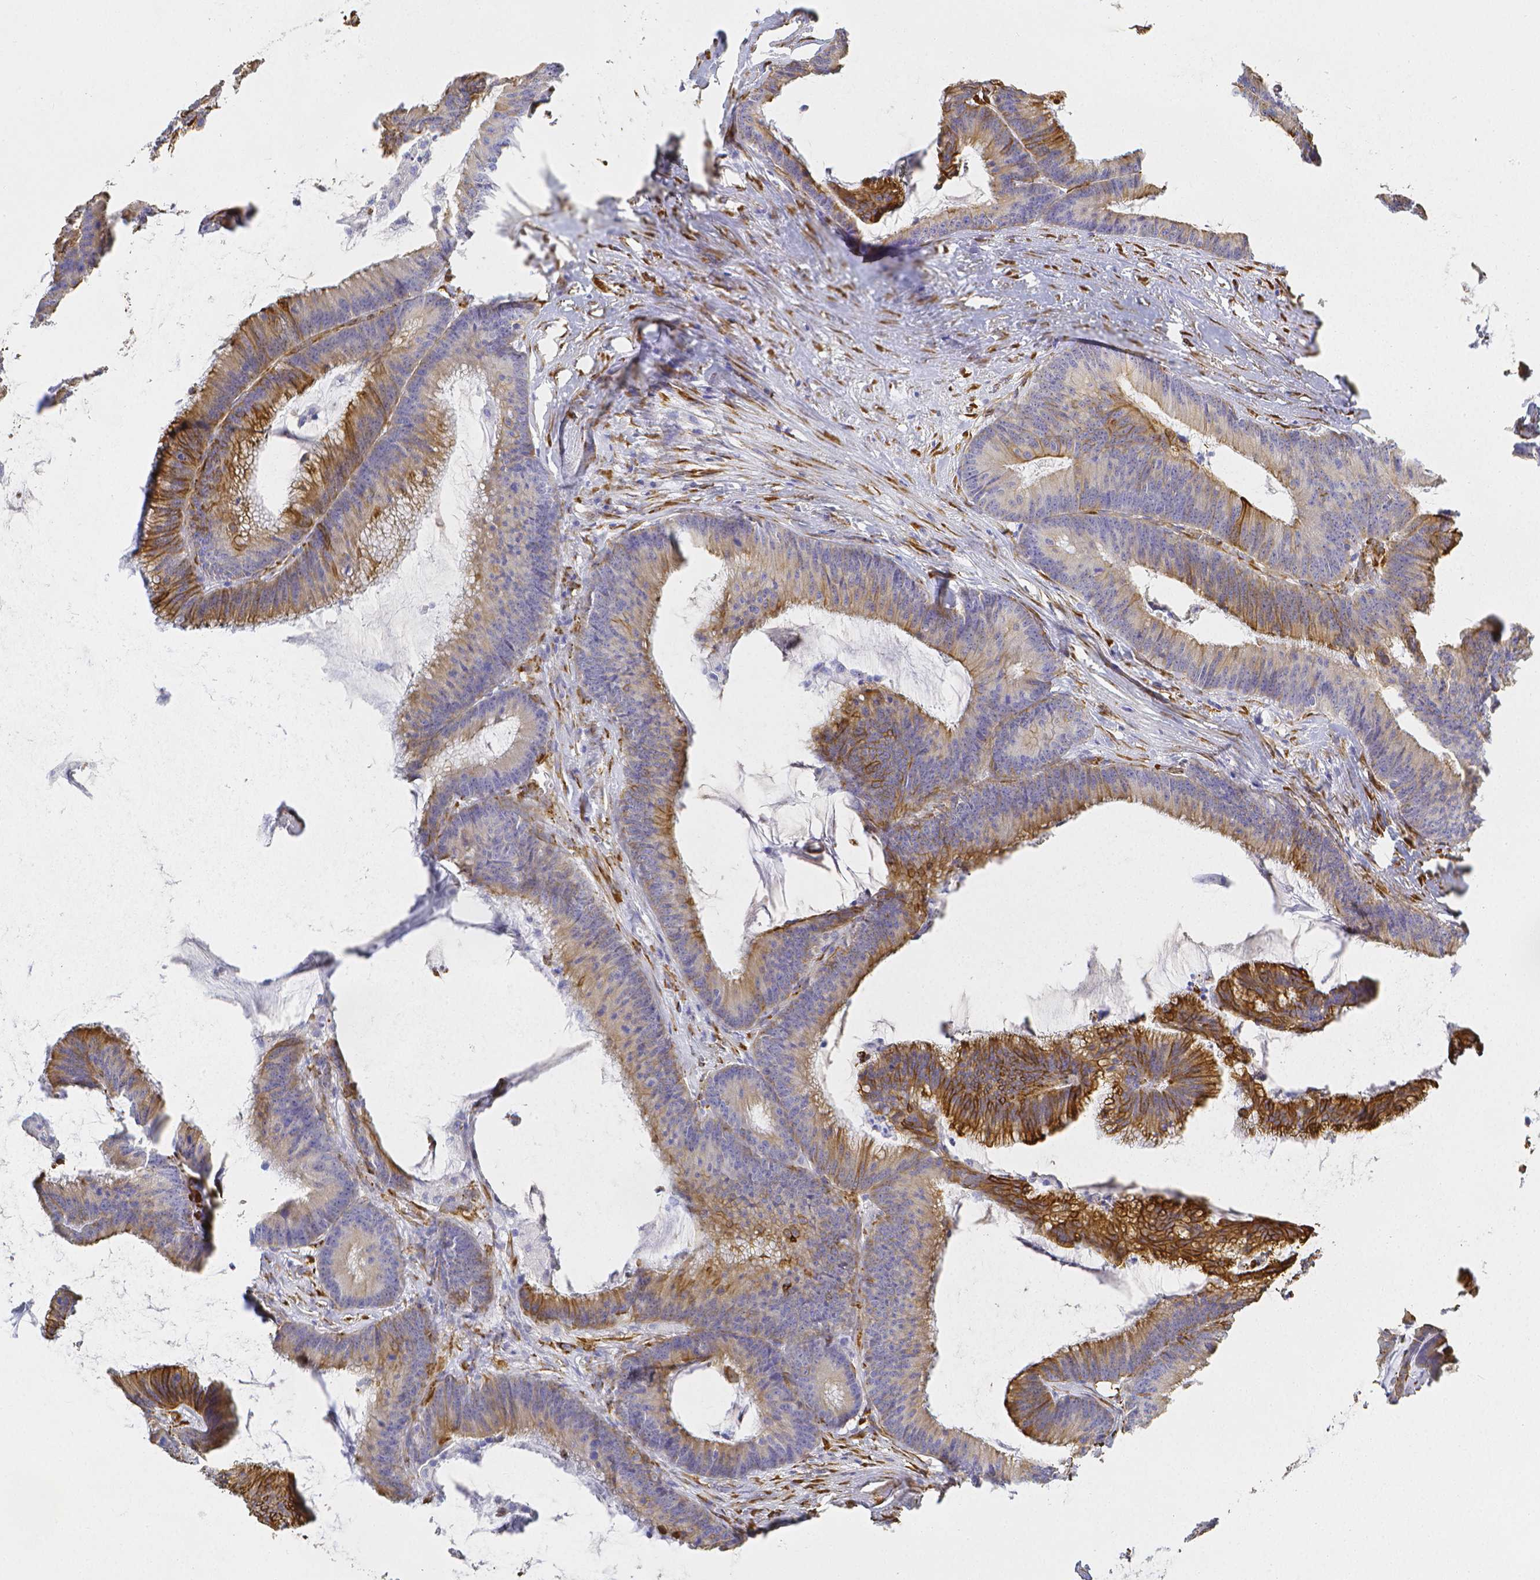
{"staining": {"intensity": "moderate", "quantity": ">75%", "location": "cytoplasmic/membranous"}, "tissue": "colorectal cancer", "cell_type": "Tumor cells", "image_type": "cancer", "snomed": [{"axis": "morphology", "description": "Adenocarcinoma, NOS"}, {"axis": "topography", "description": "Colon"}], "caption": "Immunohistochemical staining of adenocarcinoma (colorectal) demonstrates medium levels of moderate cytoplasmic/membranous staining in about >75% of tumor cells. Immunohistochemistry (ihc) stains the protein in brown and the nuclei are stained blue.", "gene": "SMURF1", "patient": {"sex": "female", "age": 78}}